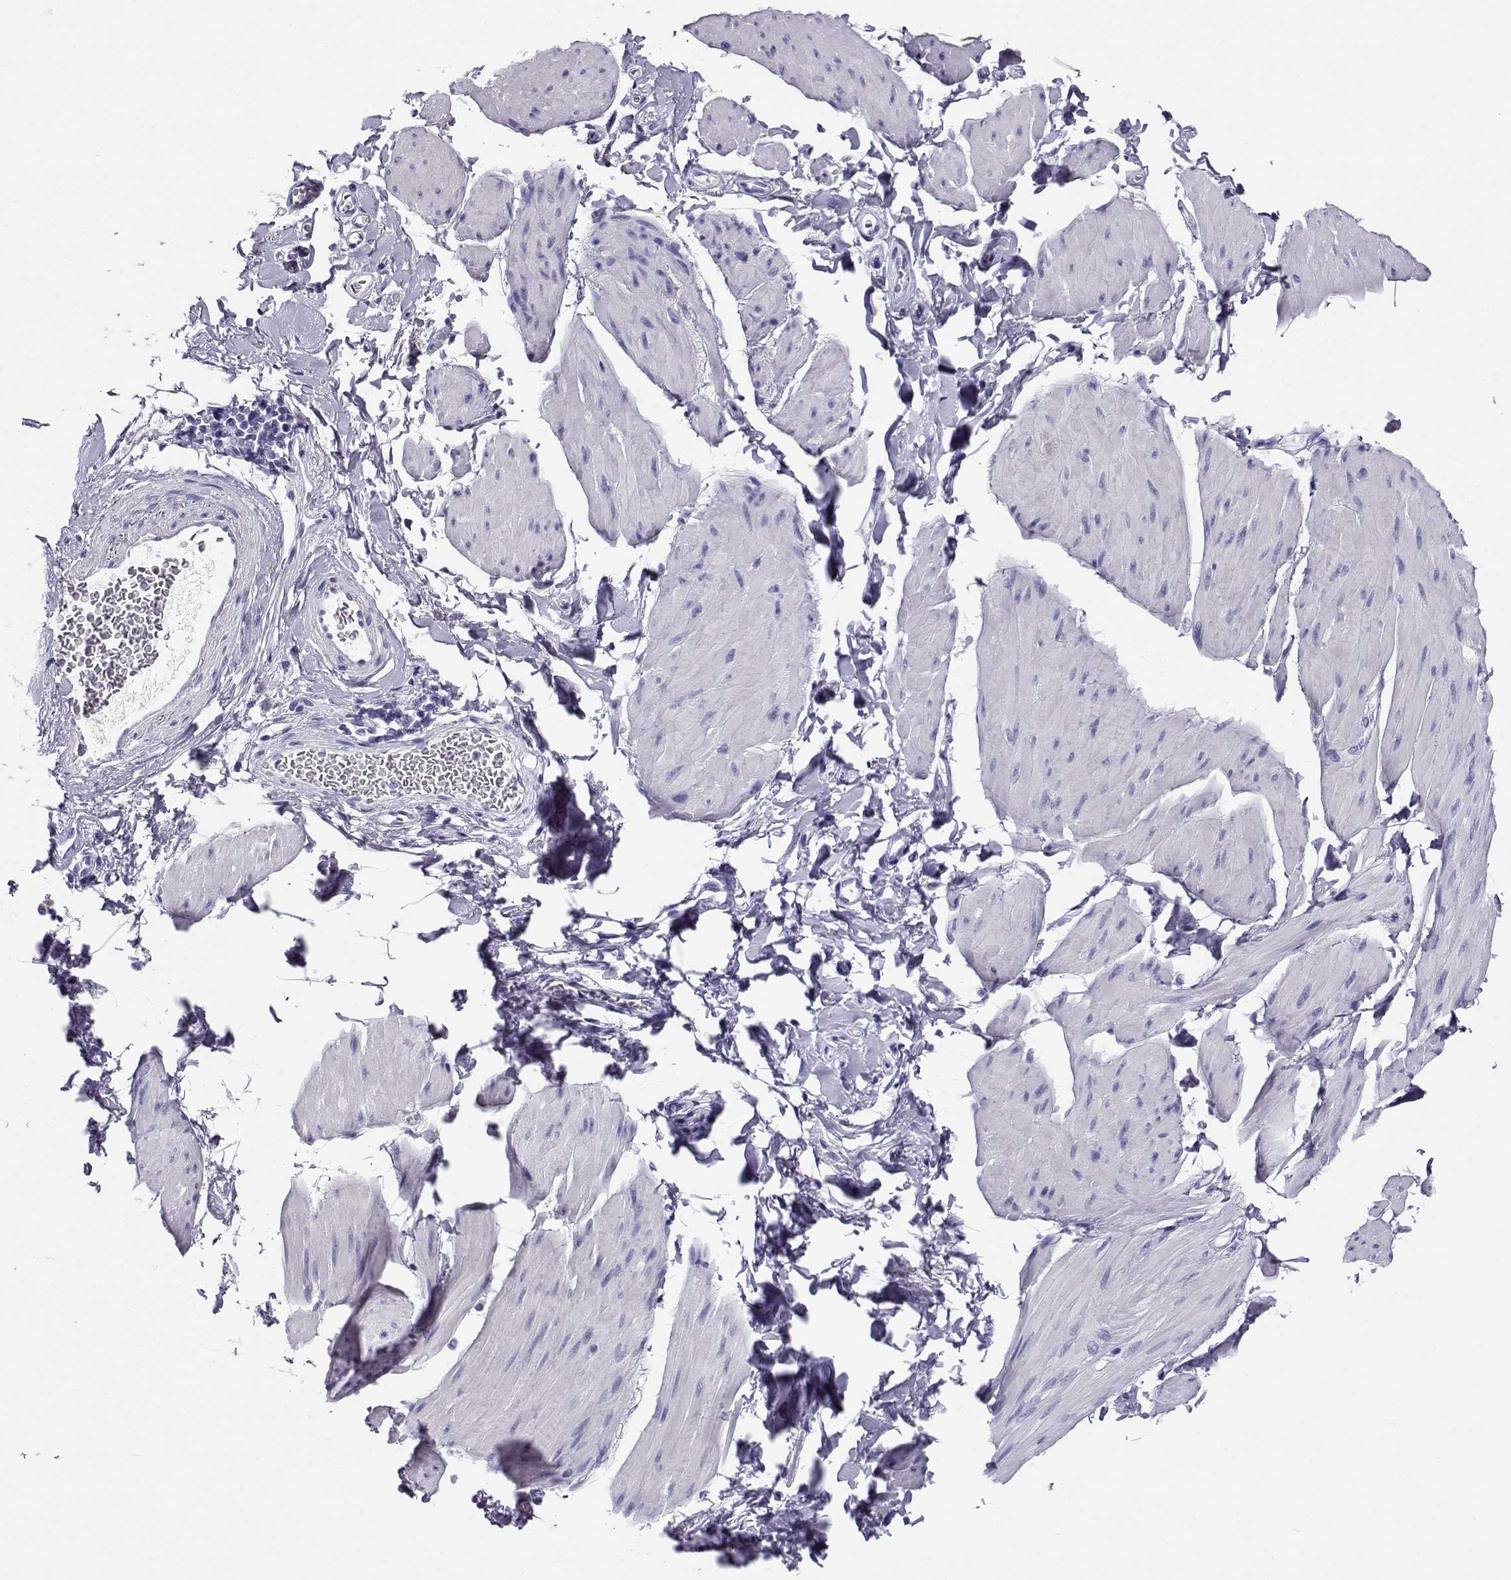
{"staining": {"intensity": "negative", "quantity": "none", "location": "none"}, "tissue": "smooth muscle", "cell_type": "Smooth muscle cells", "image_type": "normal", "snomed": [{"axis": "morphology", "description": "Normal tissue, NOS"}, {"axis": "topography", "description": "Adipose tissue"}, {"axis": "topography", "description": "Smooth muscle"}, {"axis": "topography", "description": "Peripheral nerve tissue"}], "caption": "Immunohistochemistry (IHC) histopathology image of normal smooth muscle stained for a protein (brown), which exhibits no expression in smooth muscle cells.", "gene": "RHOXF2B", "patient": {"sex": "male", "age": 83}}